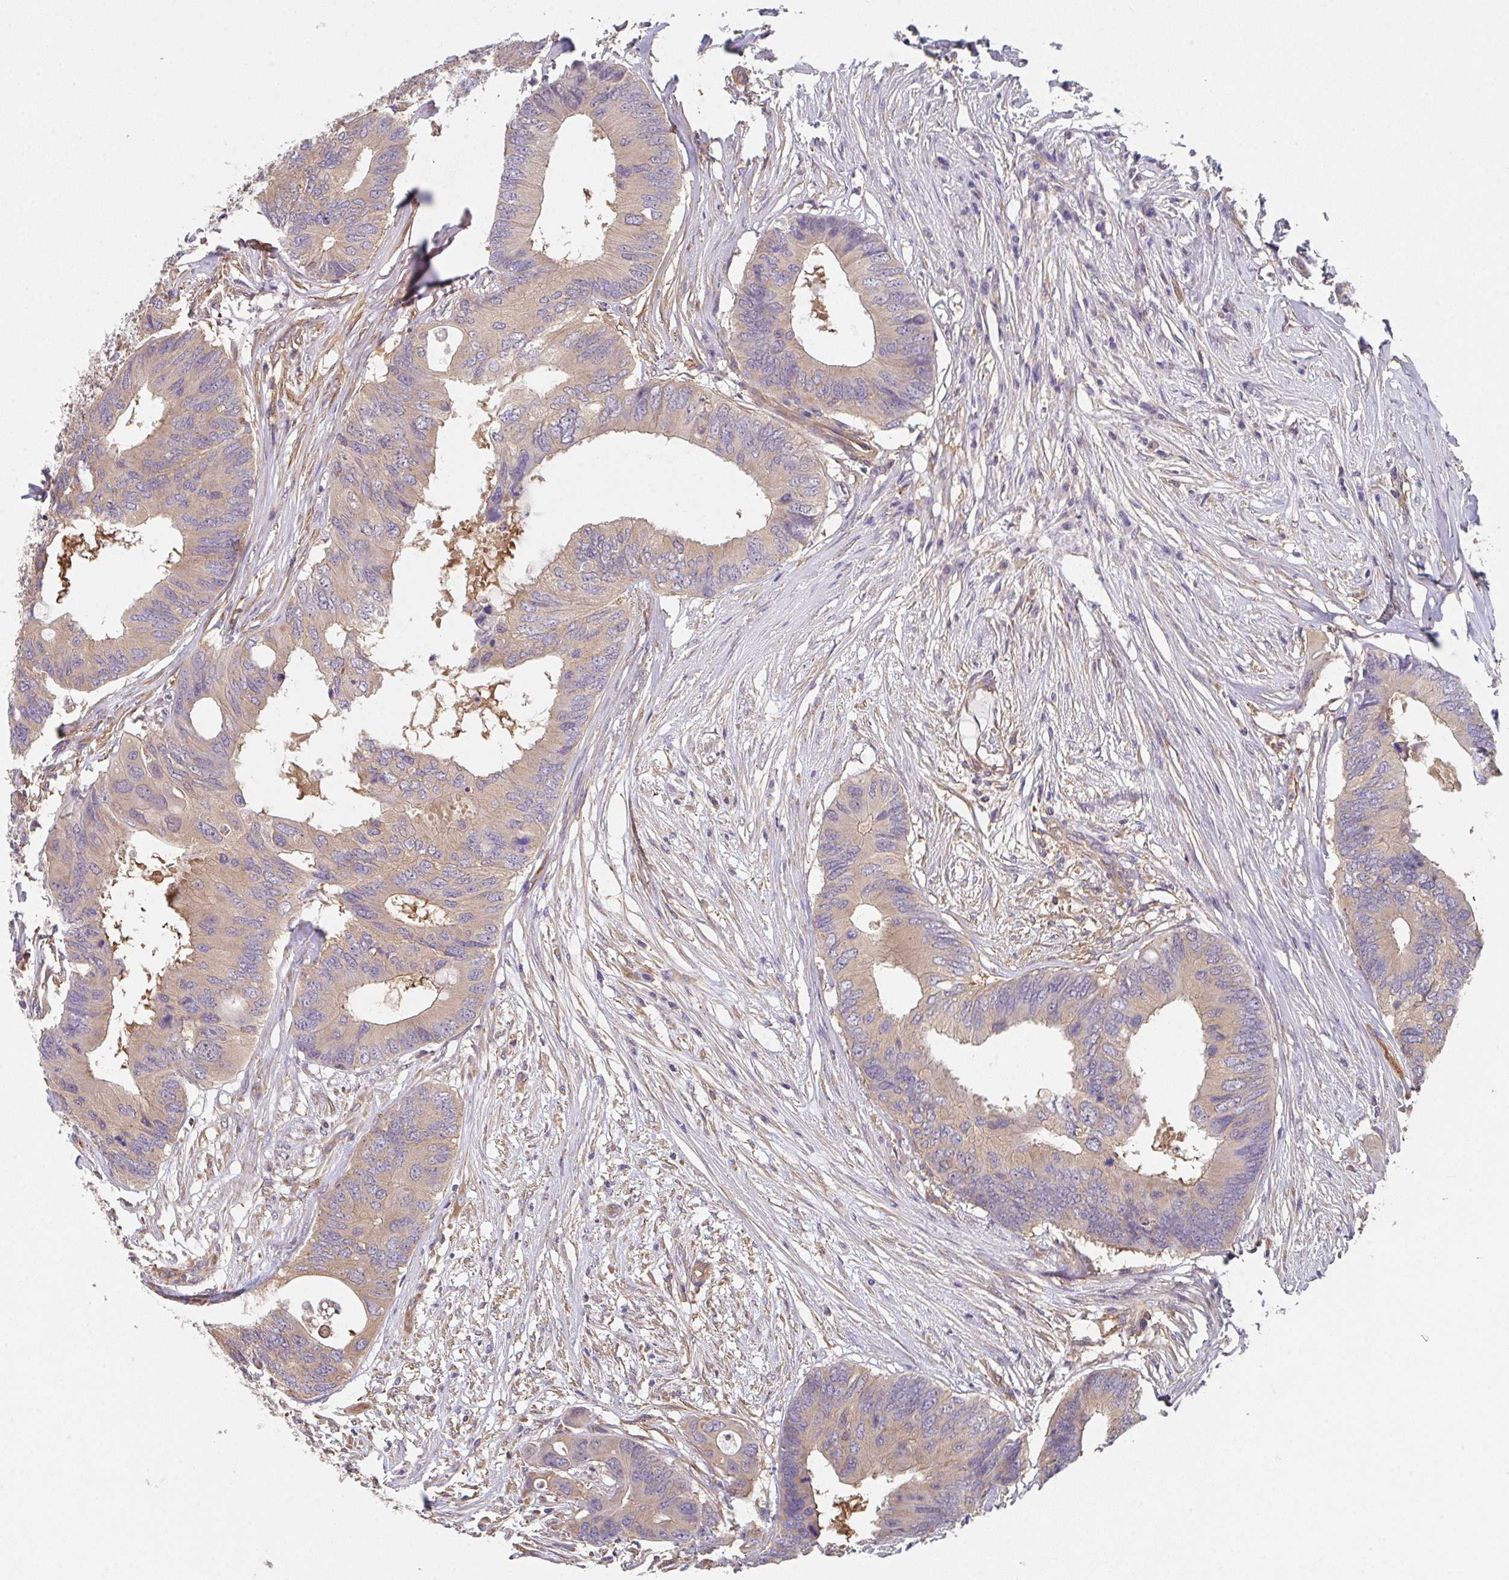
{"staining": {"intensity": "weak", "quantity": ">75%", "location": "cytoplasmic/membranous"}, "tissue": "colorectal cancer", "cell_type": "Tumor cells", "image_type": "cancer", "snomed": [{"axis": "morphology", "description": "Adenocarcinoma, NOS"}, {"axis": "topography", "description": "Colon"}], "caption": "Brown immunohistochemical staining in adenocarcinoma (colorectal) reveals weak cytoplasmic/membranous positivity in about >75% of tumor cells.", "gene": "TMEM229A", "patient": {"sex": "male", "age": 71}}